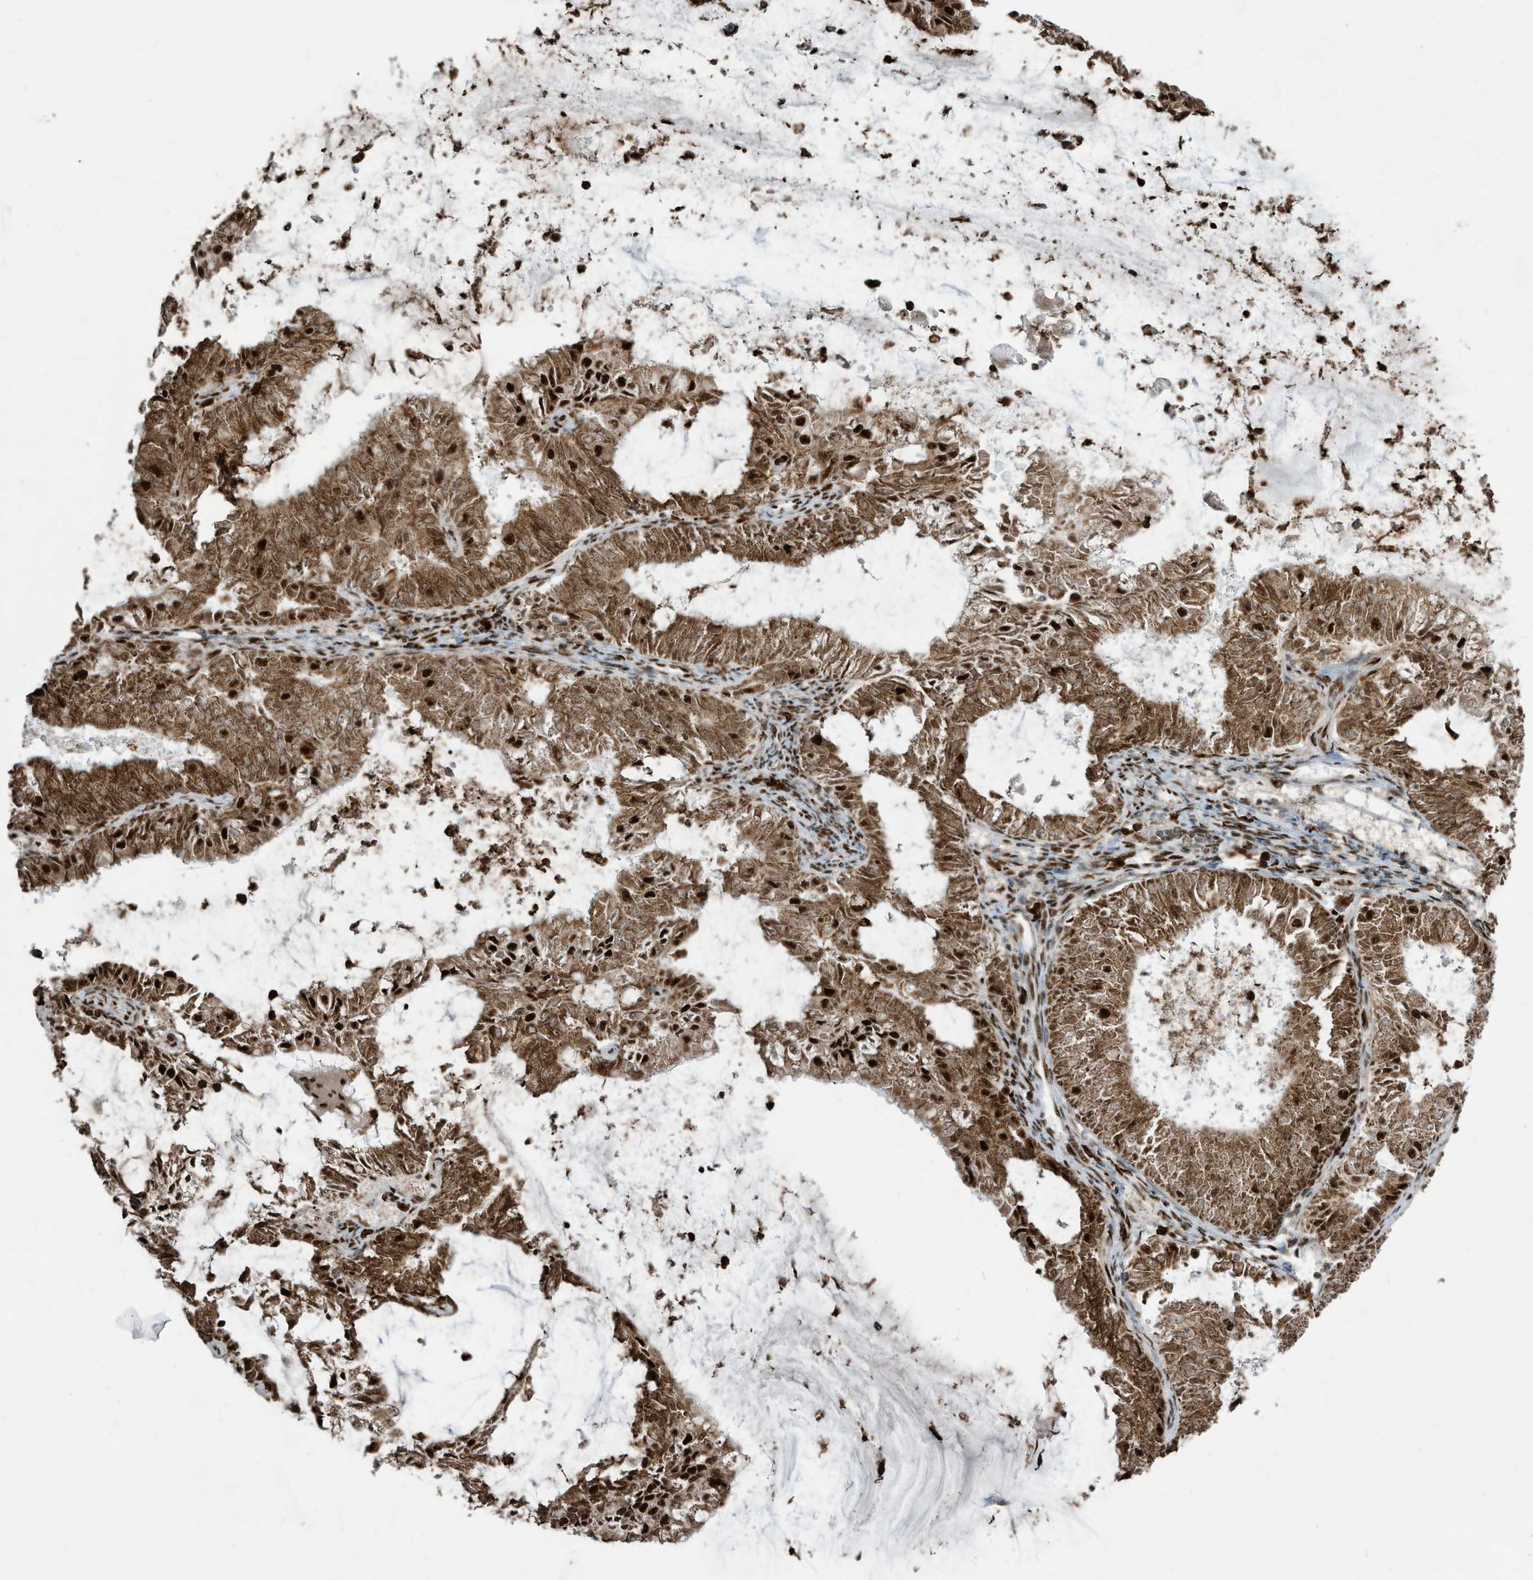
{"staining": {"intensity": "strong", "quantity": ">75%", "location": "cytoplasmic/membranous,nuclear"}, "tissue": "endometrial cancer", "cell_type": "Tumor cells", "image_type": "cancer", "snomed": [{"axis": "morphology", "description": "Adenocarcinoma, NOS"}, {"axis": "topography", "description": "Endometrium"}], "caption": "Adenocarcinoma (endometrial) tissue exhibits strong cytoplasmic/membranous and nuclear positivity in approximately >75% of tumor cells, visualized by immunohistochemistry.", "gene": "LBH", "patient": {"sex": "female", "age": 57}}